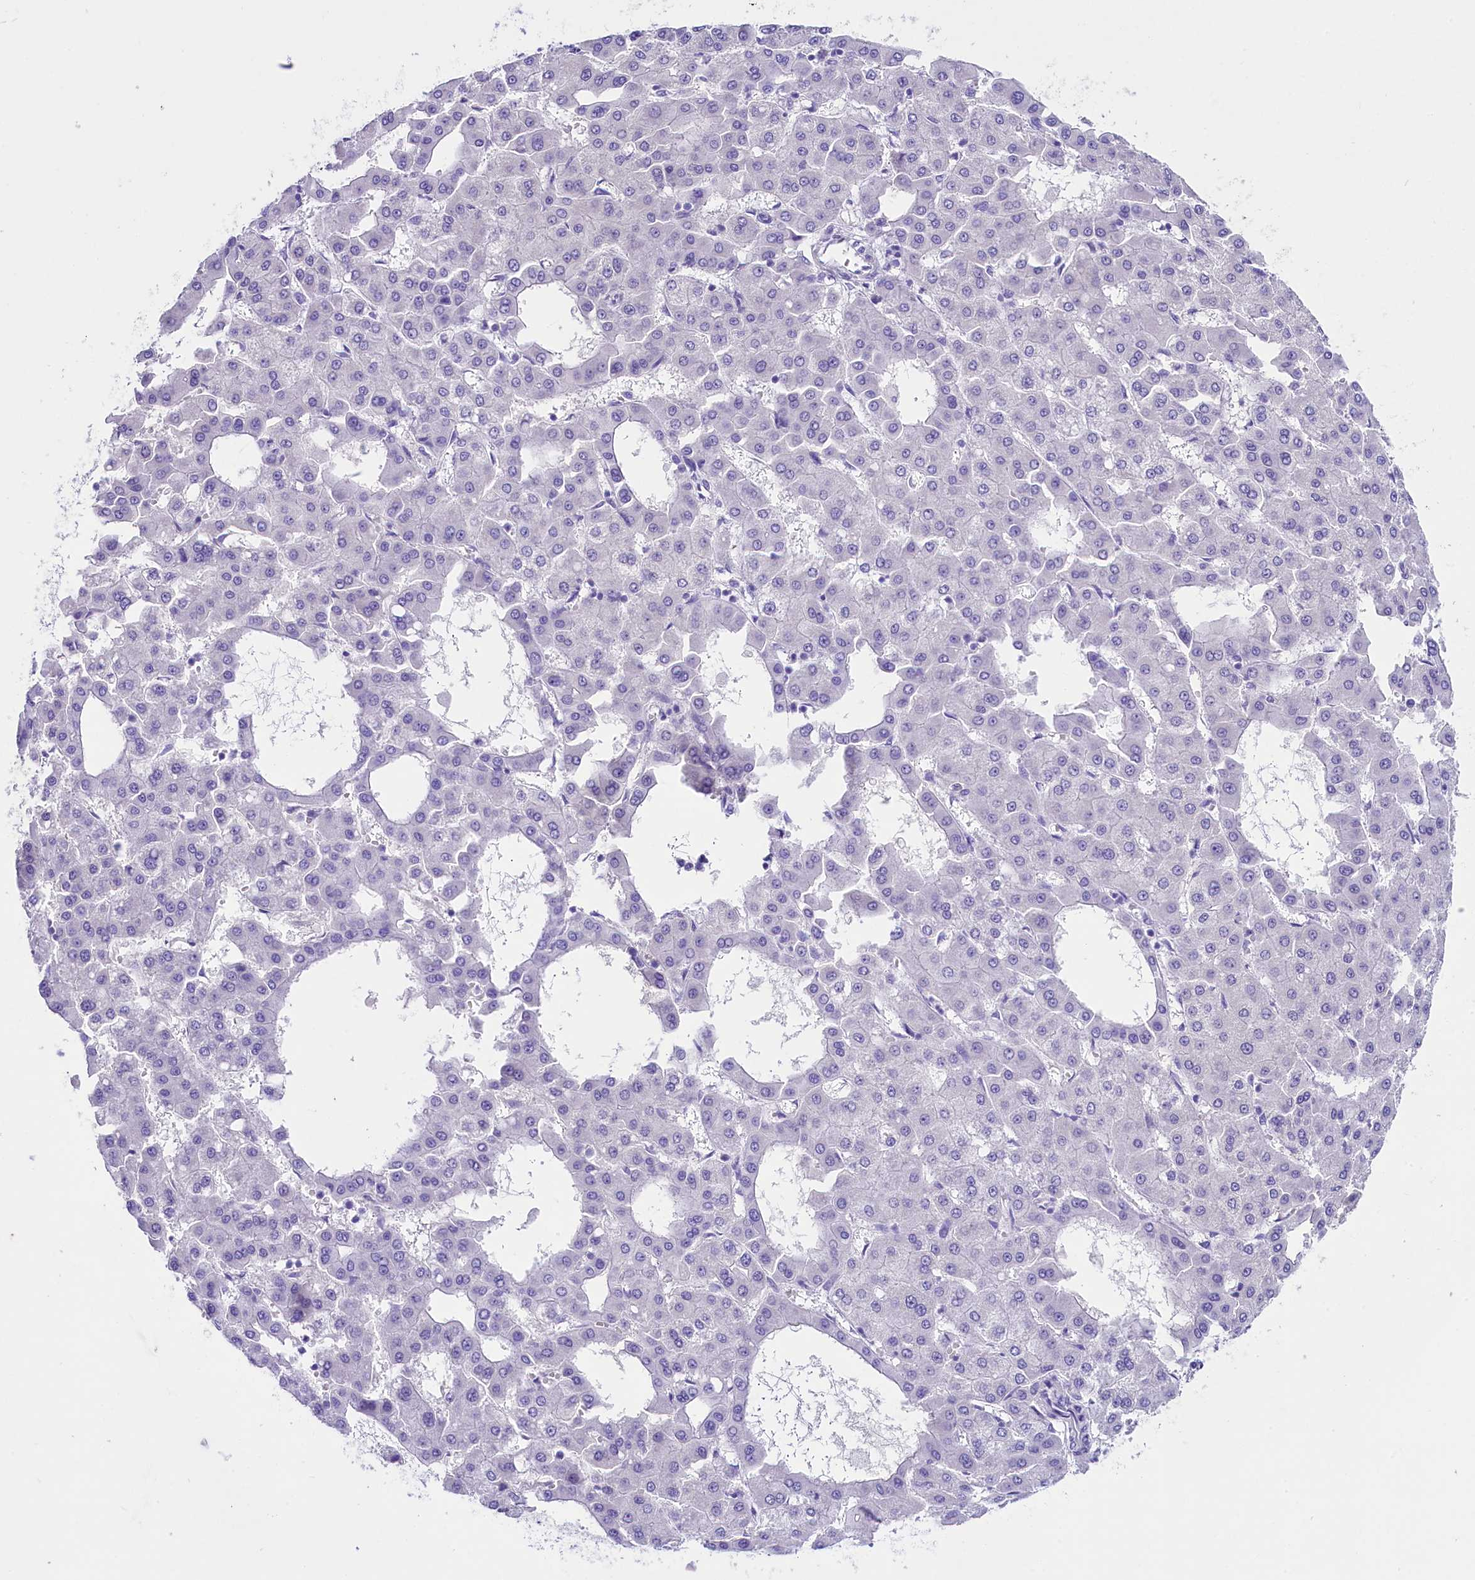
{"staining": {"intensity": "negative", "quantity": "none", "location": "none"}, "tissue": "liver cancer", "cell_type": "Tumor cells", "image_type": "cancer", "snomed": [{"axis": "morphology", "description": "Carcinoma, Hepatocellular, NOS"}, {"axis": "topography", "description": "Liver"}], "caption": "This image is of liver cancer (hepatocellular carcinoma) stained with IHC to label a protein in brown with the nuclei are counter-stained blue. There is no expression in tumor cells.", "gene": "SKIDA1", "patient": {"sex": "male", "age": 47}}